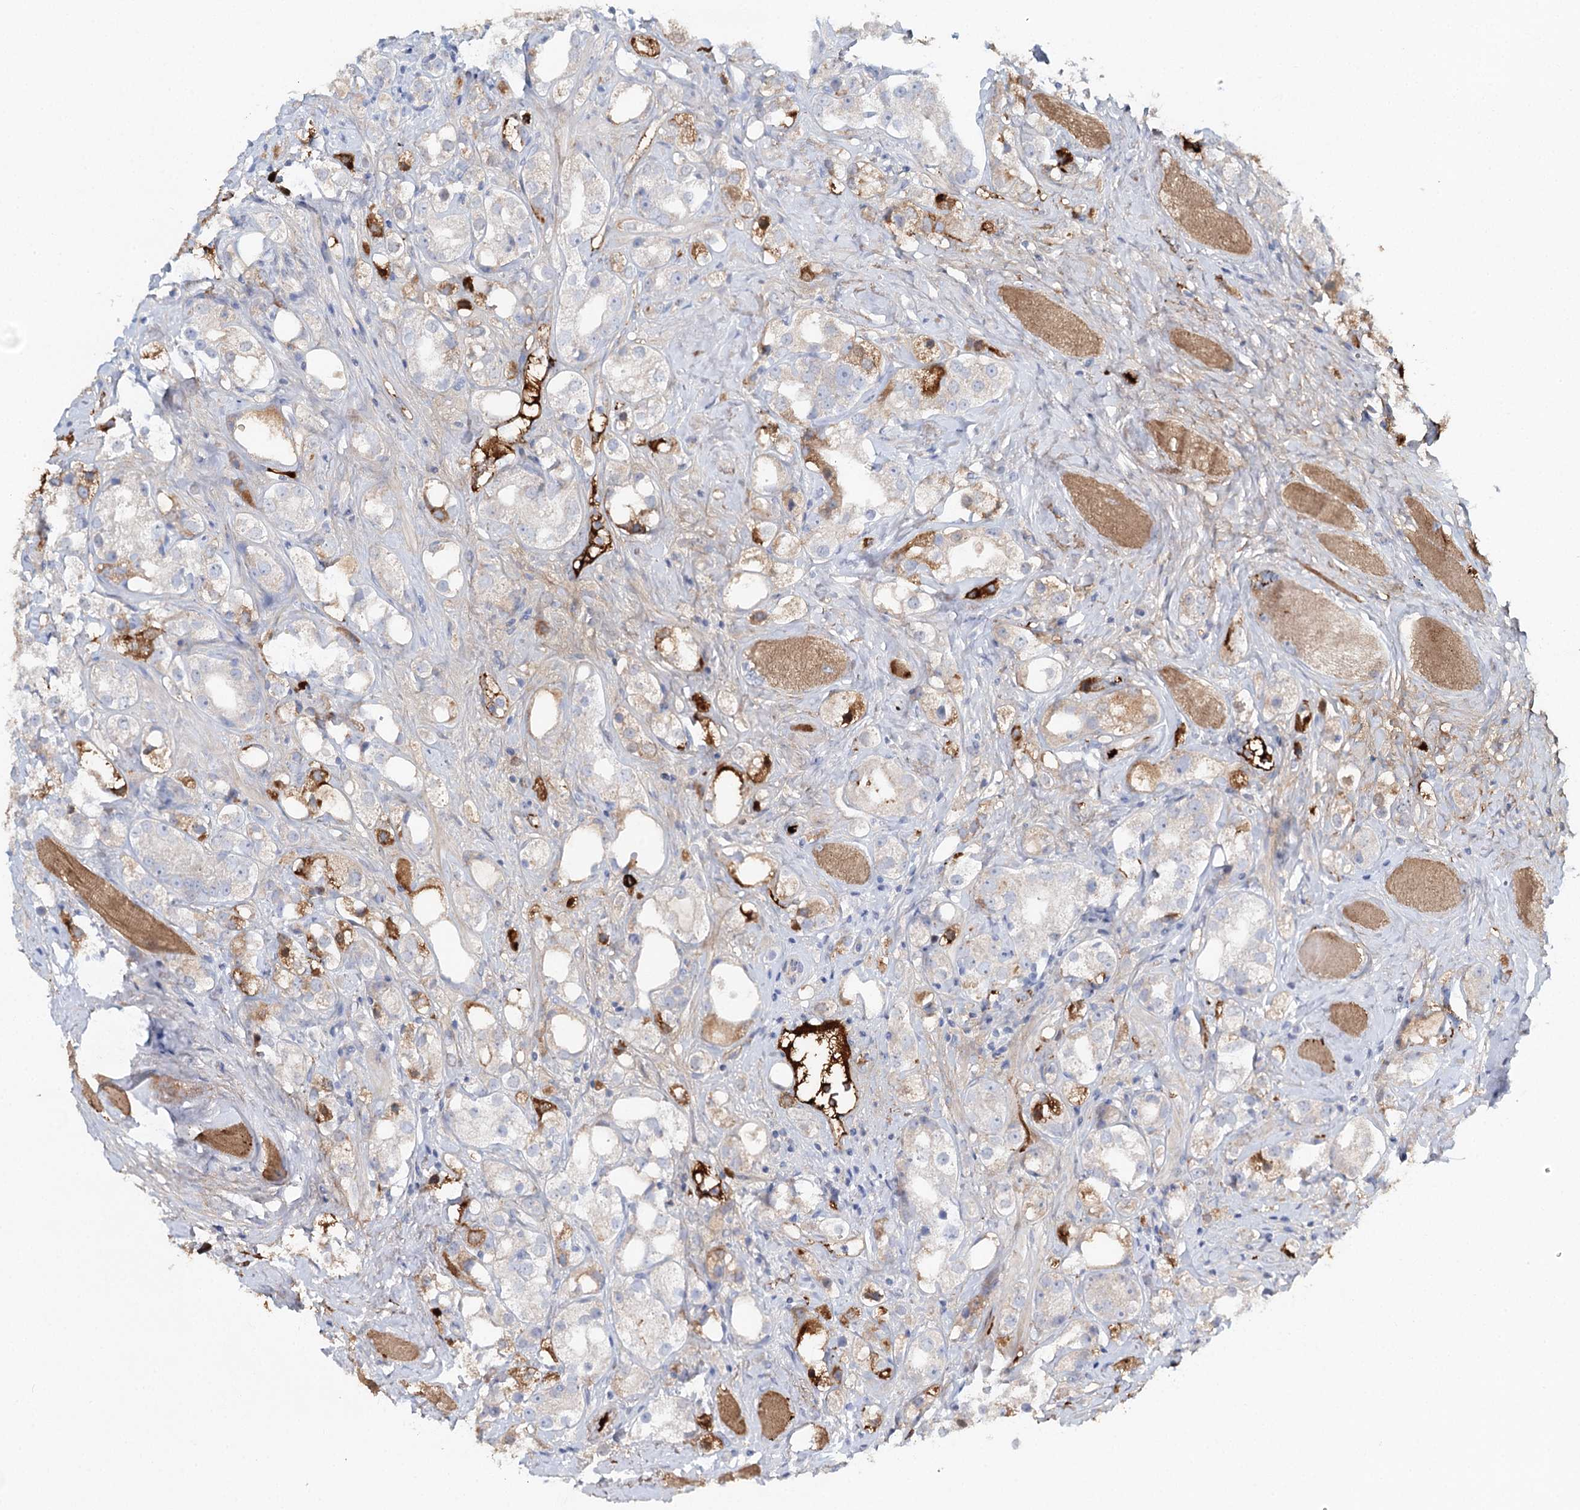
{"staining": {"intensity": "moderate", "quantity": "<25%", "location": "cytoplasmic/membranous"}, "tissue": "prostate cancer", "cell_type": "Tumor cells", "image_type": "cancer", "snomed": [{"axis": "morphology", "description": "Adenocarcinoma, NOS"}, {"axis": "topography", "description": "Prostate"}], "caption": "Tumor cells reveal low levels of moderate cytoplasmic/membranous staining in about <25% of cells in prostate cancer (adenocarcinoma).", "gene": "ALKBH8", "patient": {"sex": "male", "age": 79}}